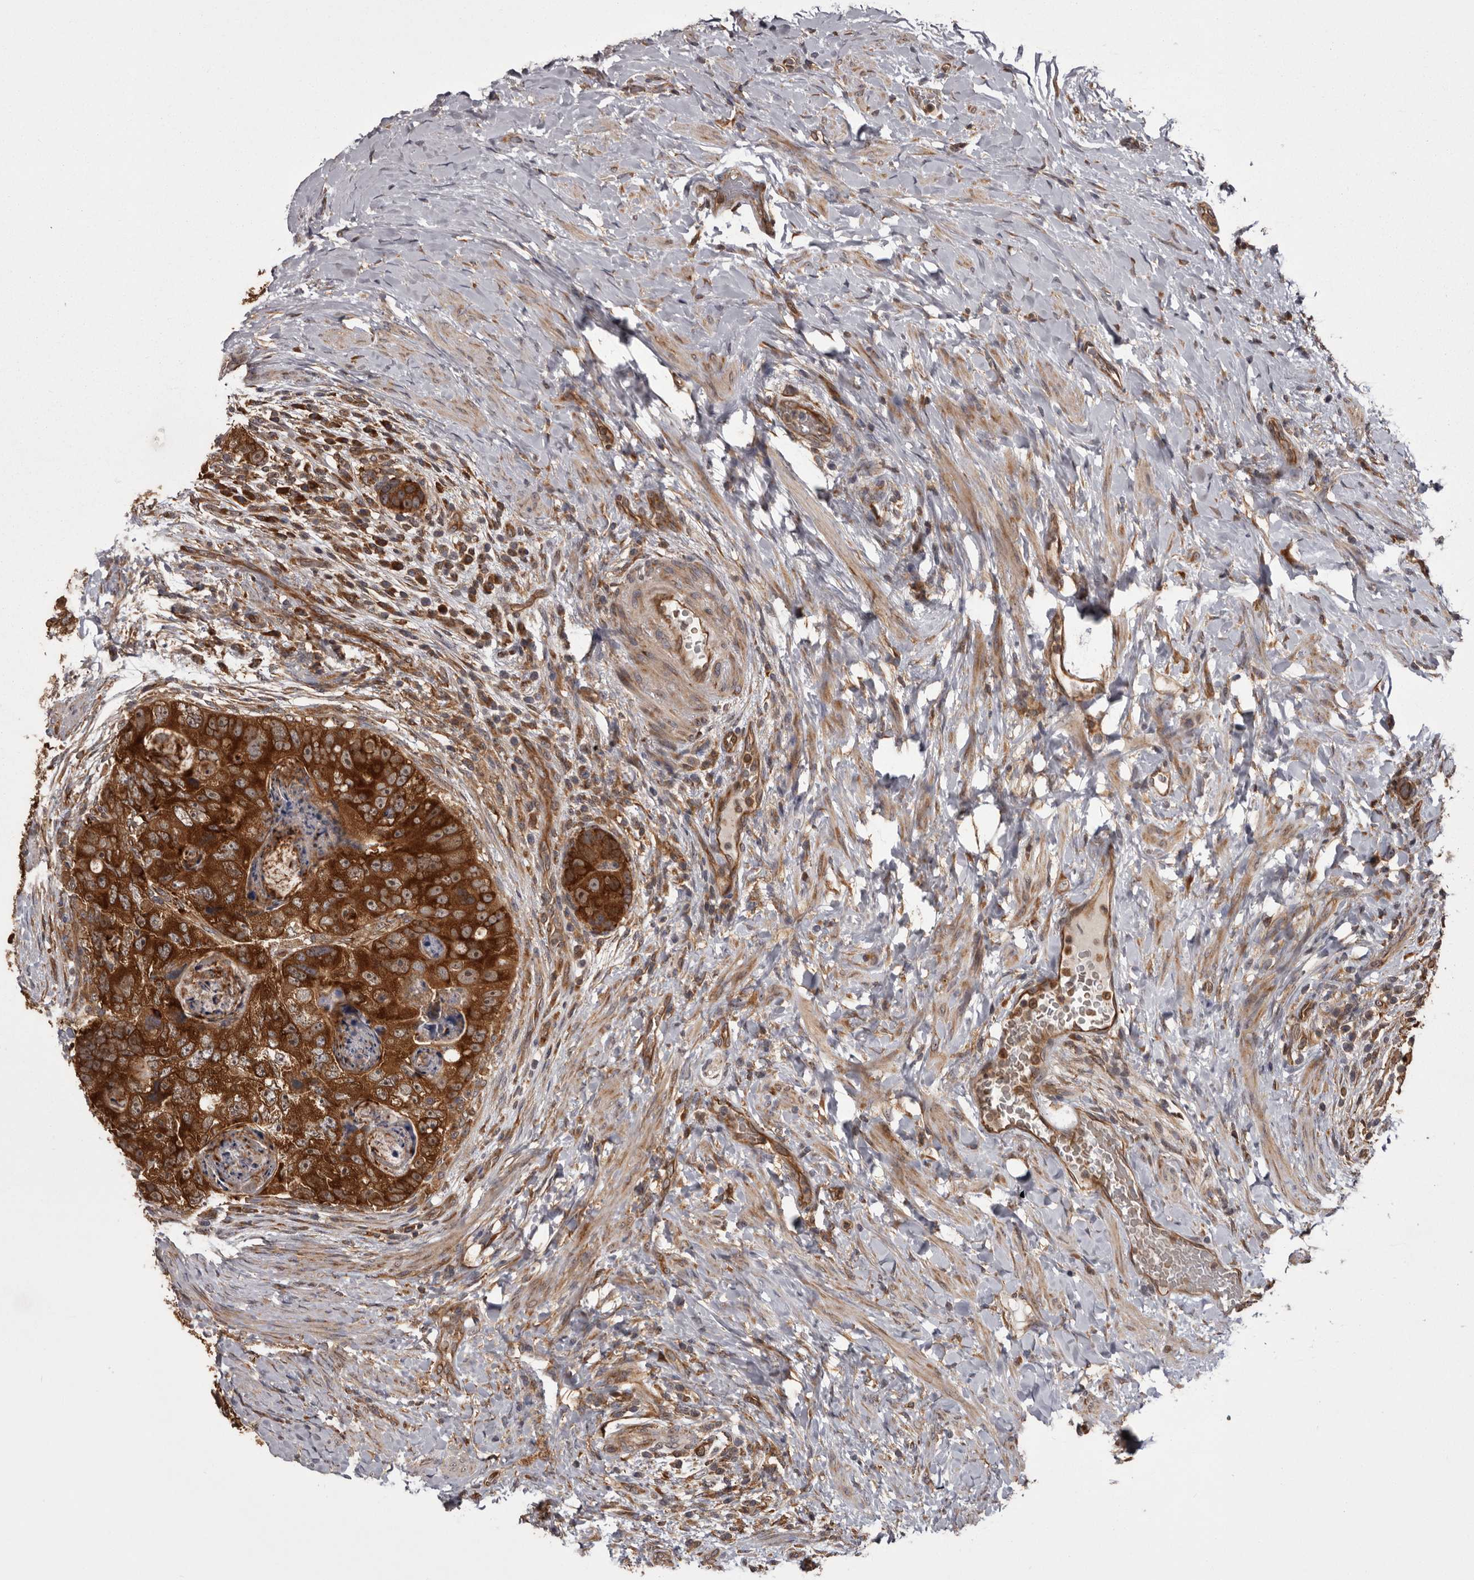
{"staining": {"intensity": "strong", "quantity": ">75%", "location": "cytoplasmic/membranous"}, "tissue": "colorectal cancer", "cell_type": "Tumor cells", "image_type": "cancer", "snomed": [{"axis": "morphology", "description": "Adenocarcinoma, NOS"}, {"axis": "topography", "description": "Rectum"}], "caption": "A micrograph of human colorectal adenocarcinoma stained for a protein demonstrates strong cytoplasmic/membranous brown staining in tumor cells.", "gene": "DARS1", "patient": {"sex": "male", "age": 59}}